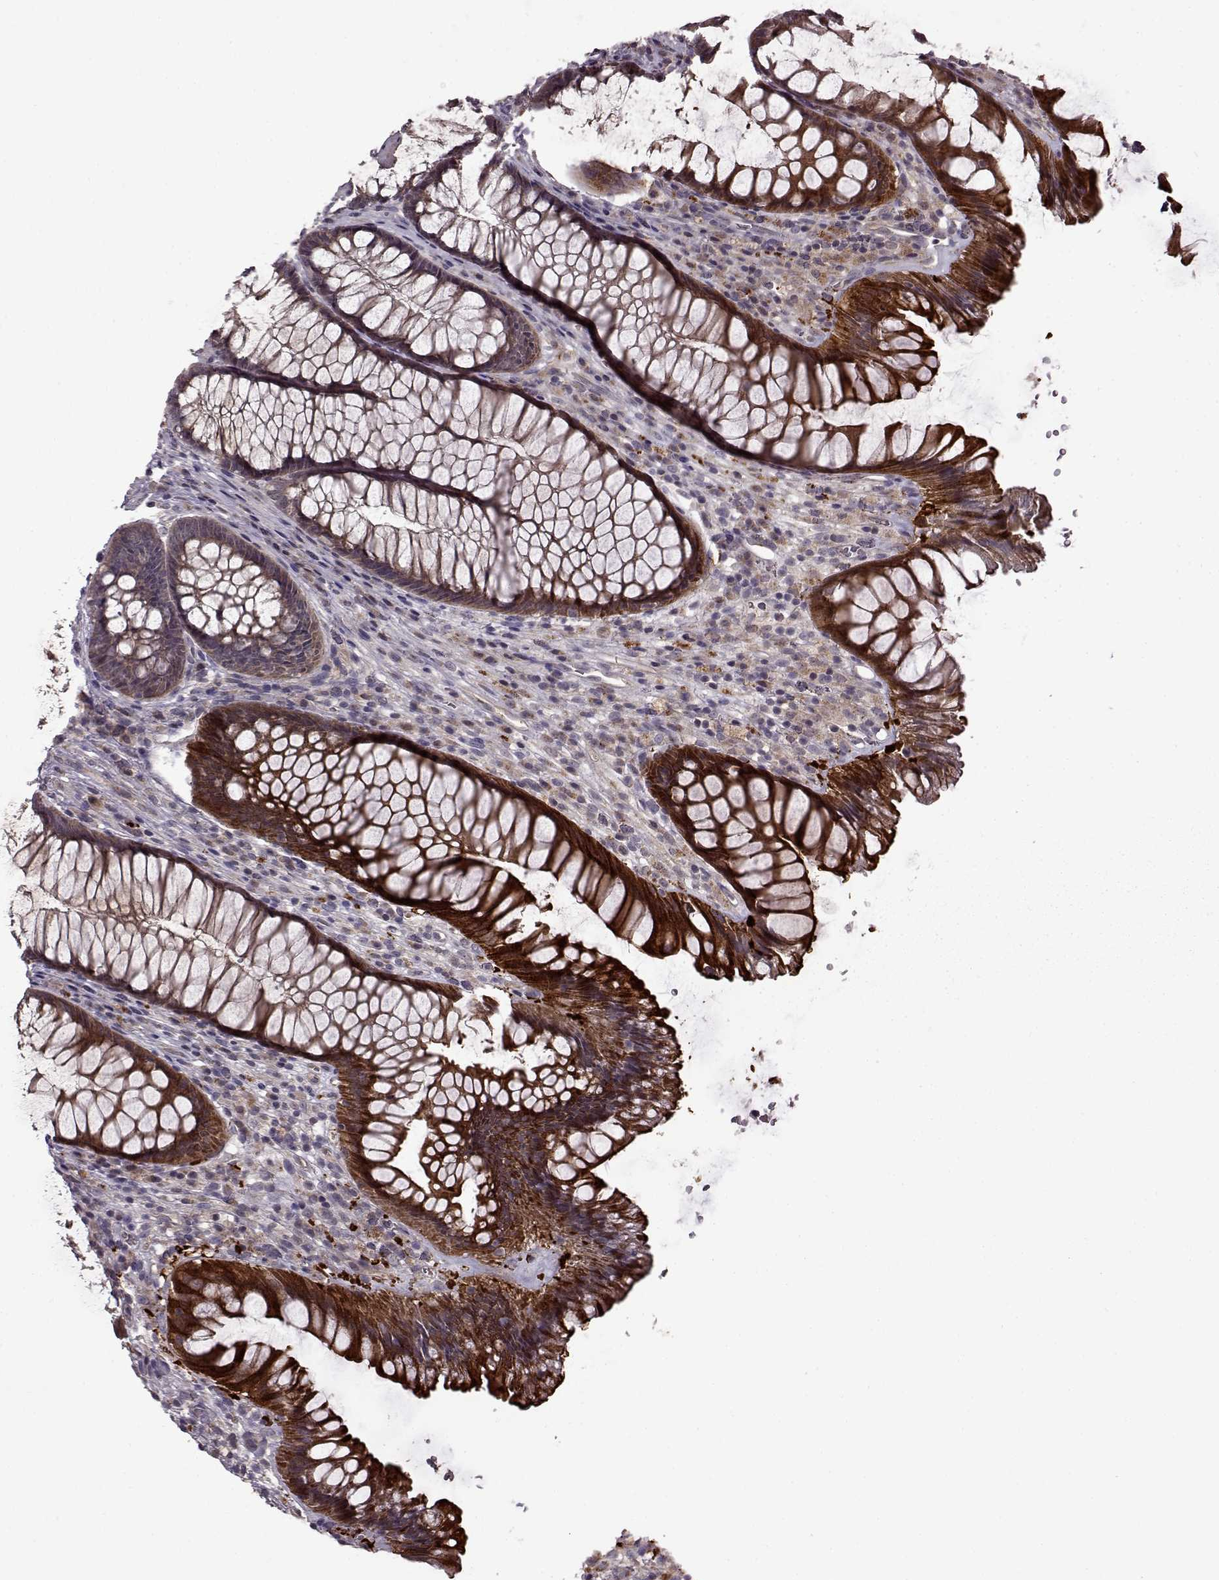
{"staining": {"intensity": "strong", "quantity": ">75%", "location": "cytoplasmic/membranous"}, "tissue": "rectum", "cell_type": "Glandular cells", "image_type": "normal", "snomed": [{"axis": "morphology", "description": "Normal tissue, NOS"}, {"axis": "topography", "description": "Smooth muscle"}, {"axis": "topography", "description": "Rectum"}], "caption": "Strong cytoplasmic/membranous expression is seen in approximately >75% of glandular cells in normal rectum. (DAB IHC with brightfield microscopy, high magnification).", "gene": "MAIP1", "patient": {"sex": "male", "age": 53}}